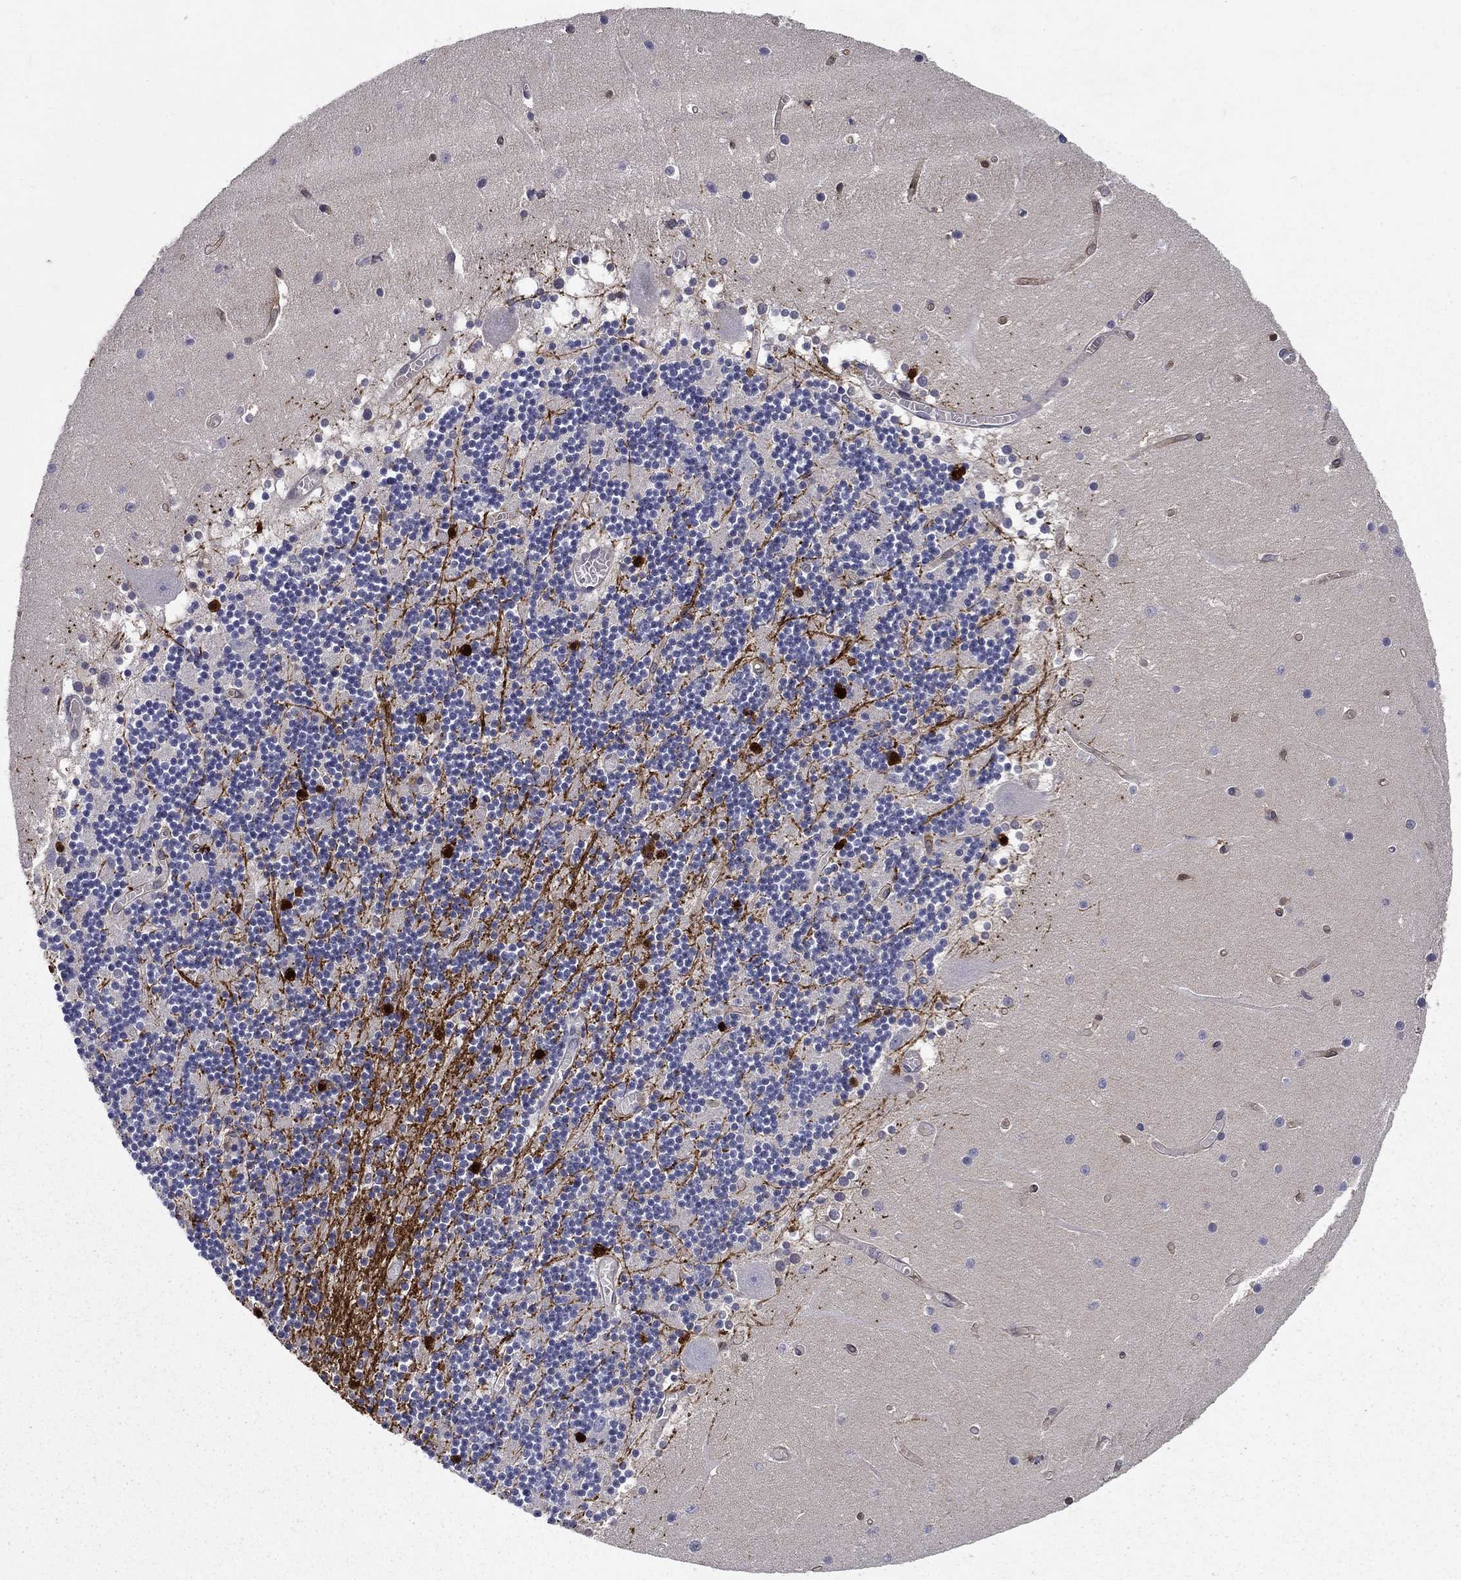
{"staining": {"intensity": "strong", "quantity": "<25%", "location": "cytoplasmic/membranous,nuclear"}, "tissue": "cerebellum", "cell_type": "Cells in granular layer", "image_type": "normal", "snomed": [{"axis": "morphology", "description": "Normal tissue, NOS"}, {"axis": "topography", "description": "Cerebellum"}], "caption": "Cells in granular layer demonstrate medium levels of strong cytoplasmic/membranous,nuclear positivity in about <25% of cells in benign human cerebellum.", "gene": "GLTP", "patient": {"sex": "female", "age": 28}}